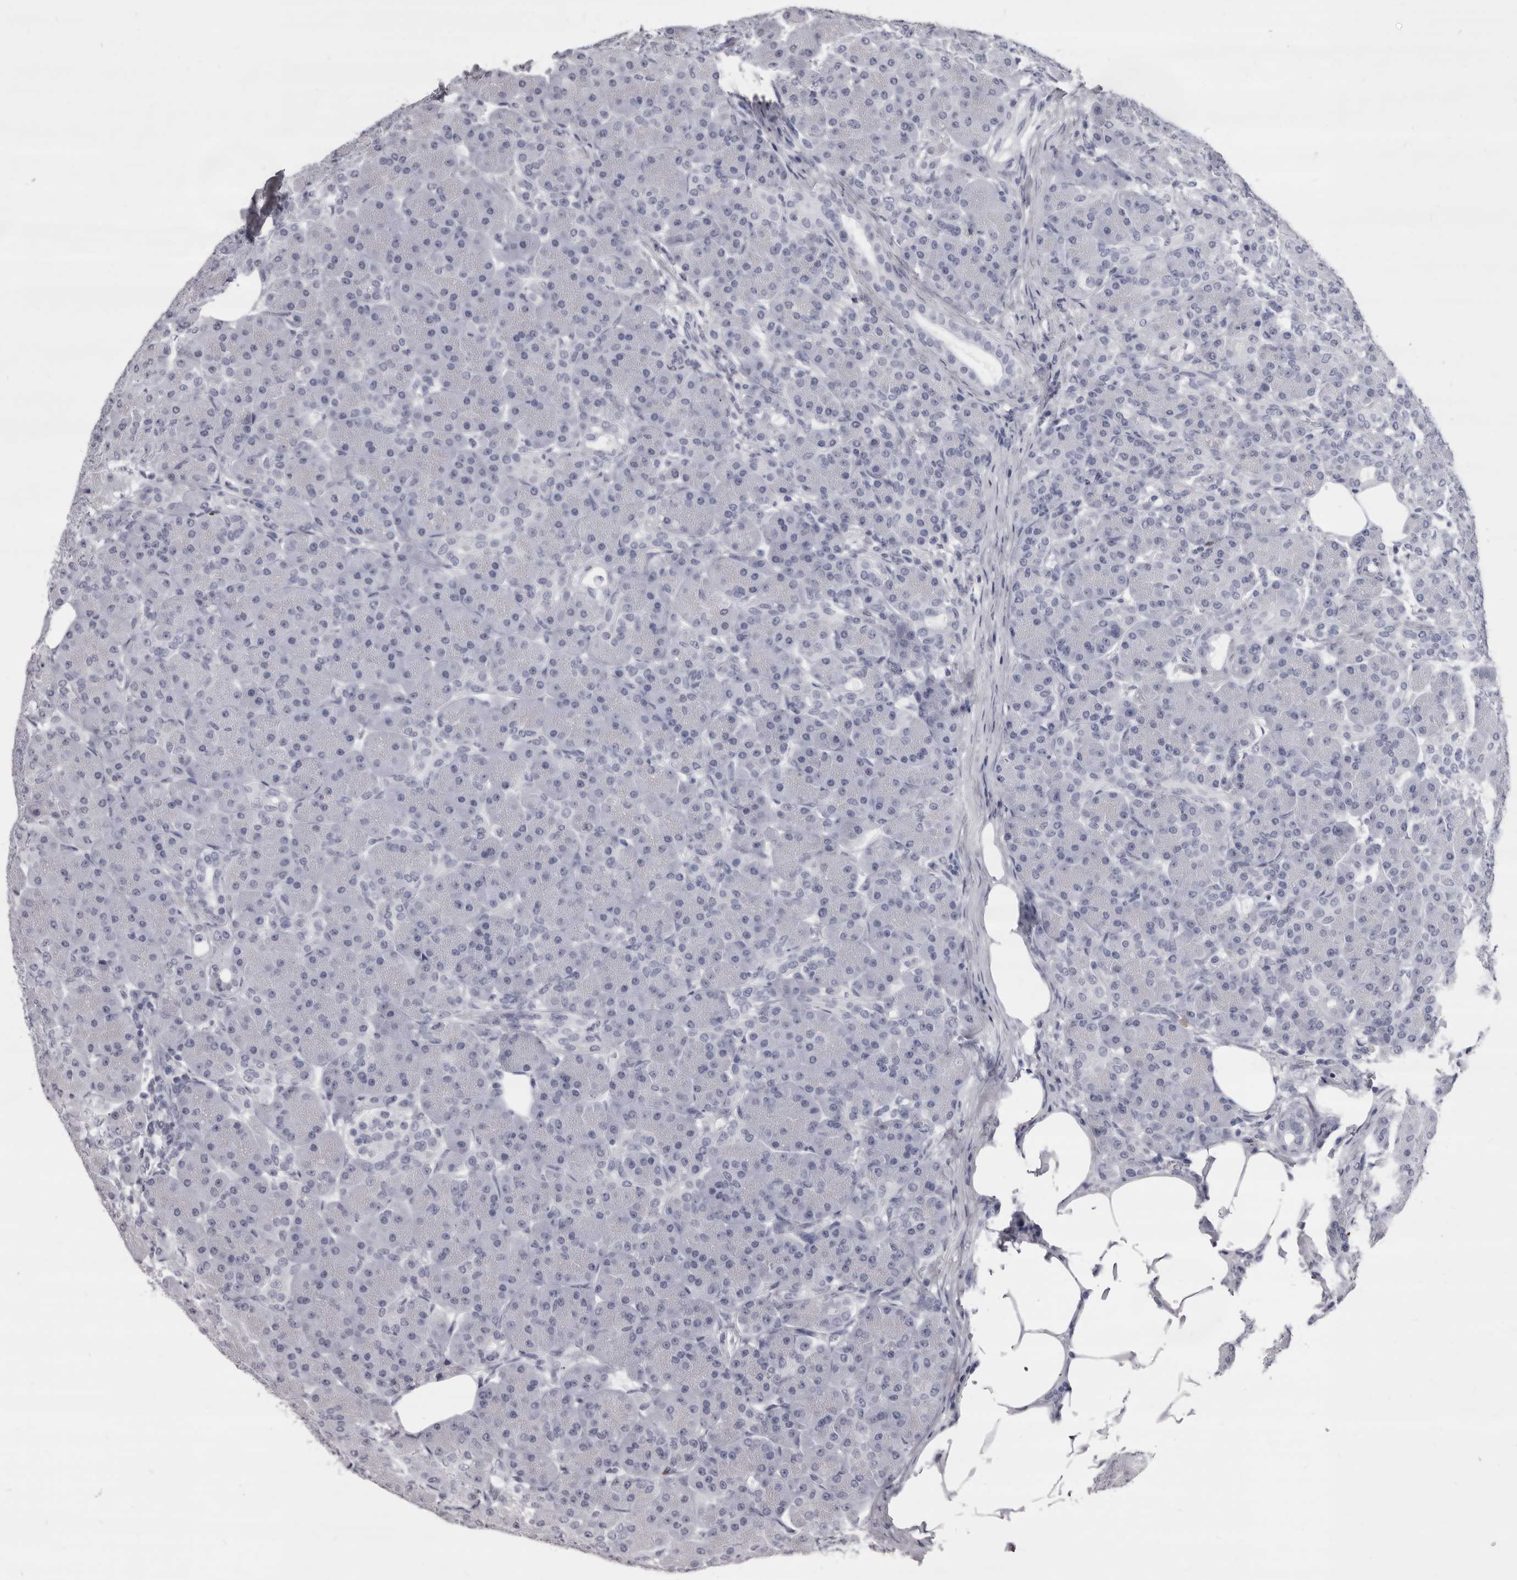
{"staining": {"intensity": "negative", "quantity": "none", "location": "none"}, "tissue": "pancreas", "cell_type": "Exocrine glandular cells", "image_type": "normal", "snomed": [{"axis": "morphology", "description": "Normal tissue, NOS"}, {"axis": "topography", "description": "Pancreas"}], "caption": "A high-resolution photomicrograph shows immunohistochemistry (IHC) staining of normal pancreas, which reveals no significant expression in exocrine glandular cells.", "gene": "GZMH", "patient": {"sex": "male", "age": 63}}